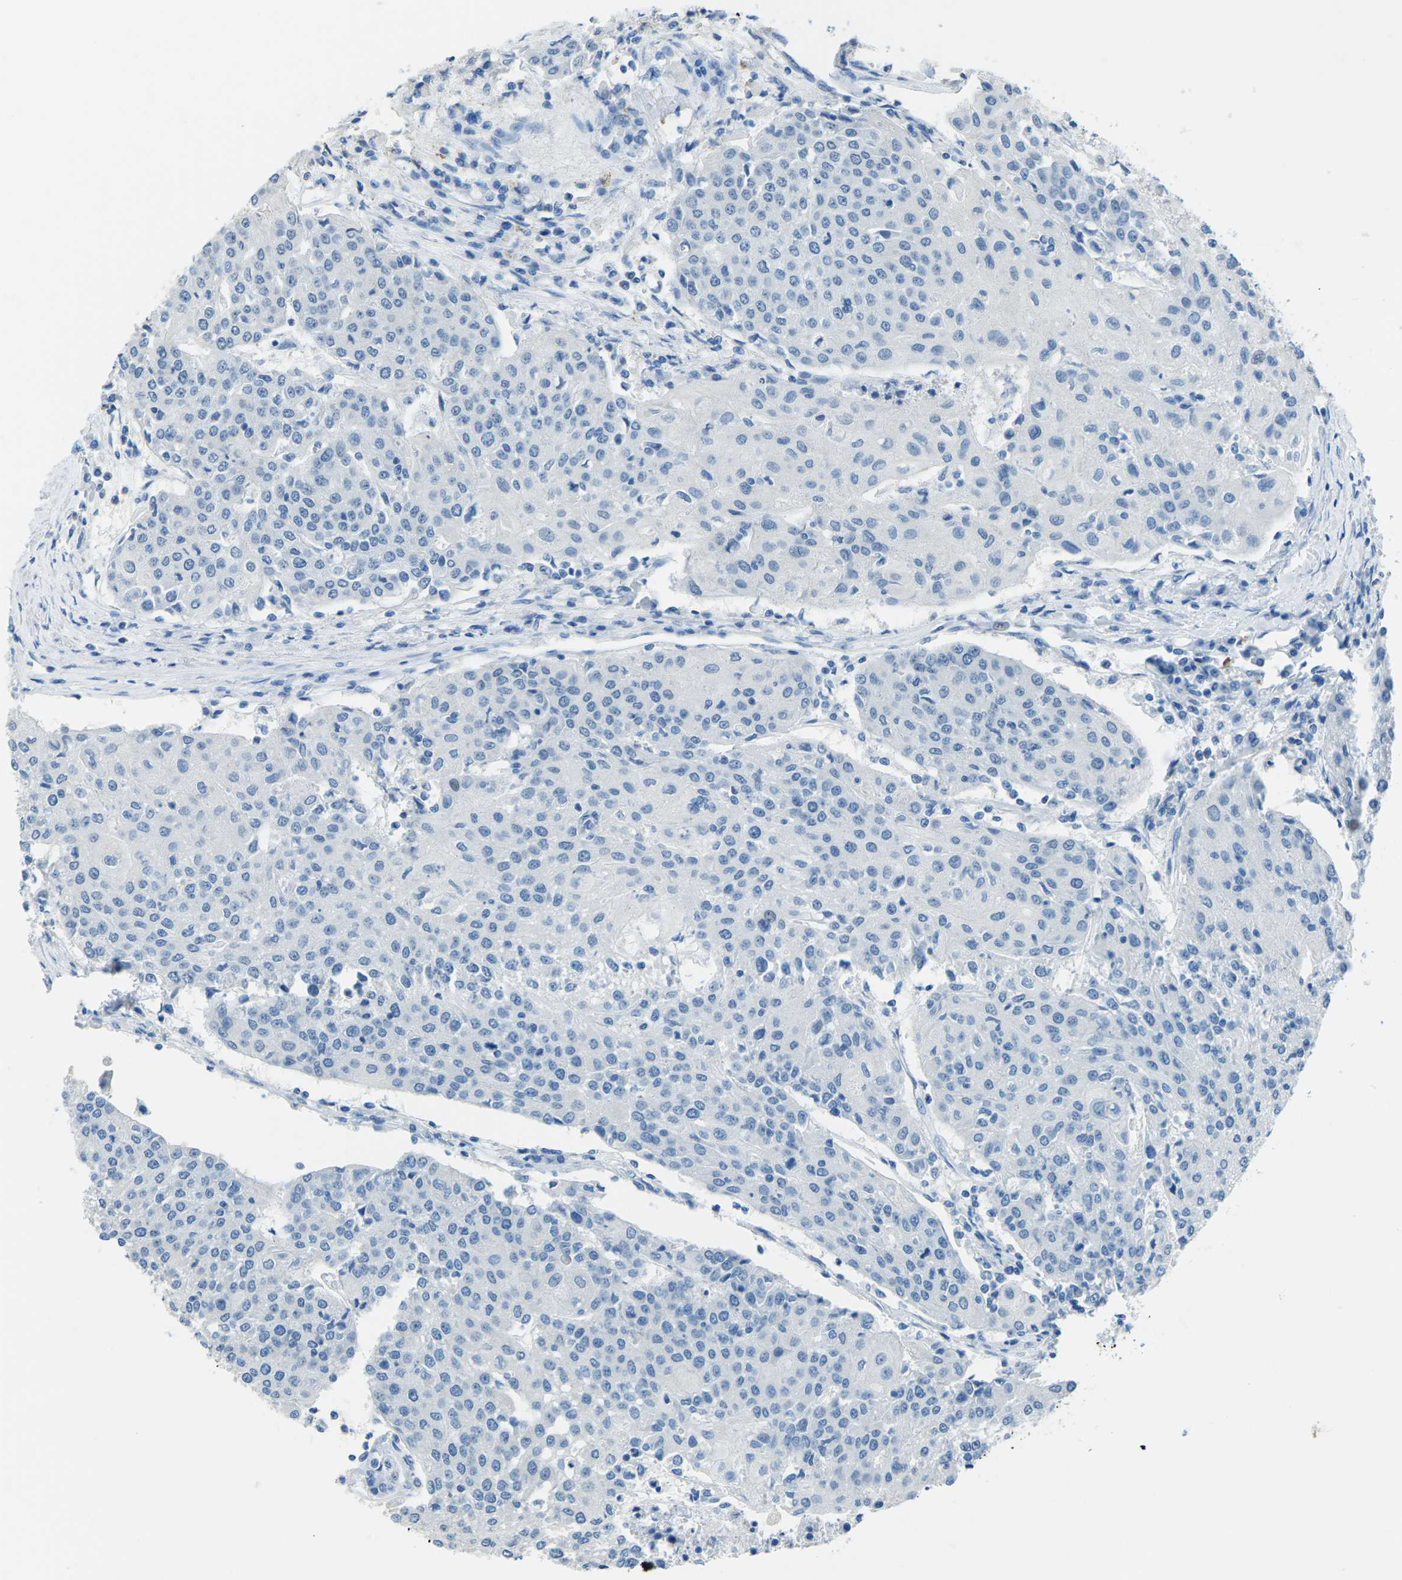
{"staining": {"intensity": "negative", "quantity": "none", "location": "none"}, "tissue": "urothelial cancer", "cell_type": "Tumor cells", "image_type": "cancer", "snomed": [{"axis": "morphology", "description": "Urothelial carcinoma, High grade"}, {"axis": "topography", "description": "Urinary bladder"}], "caption": "An immunohistochemistry (IHC) image of urothelial cancer is shown. There is no staining in tumor cells of urothelial cancer.", "gene": "MYH8", "patient": {"sex": "female", "age": 85}}